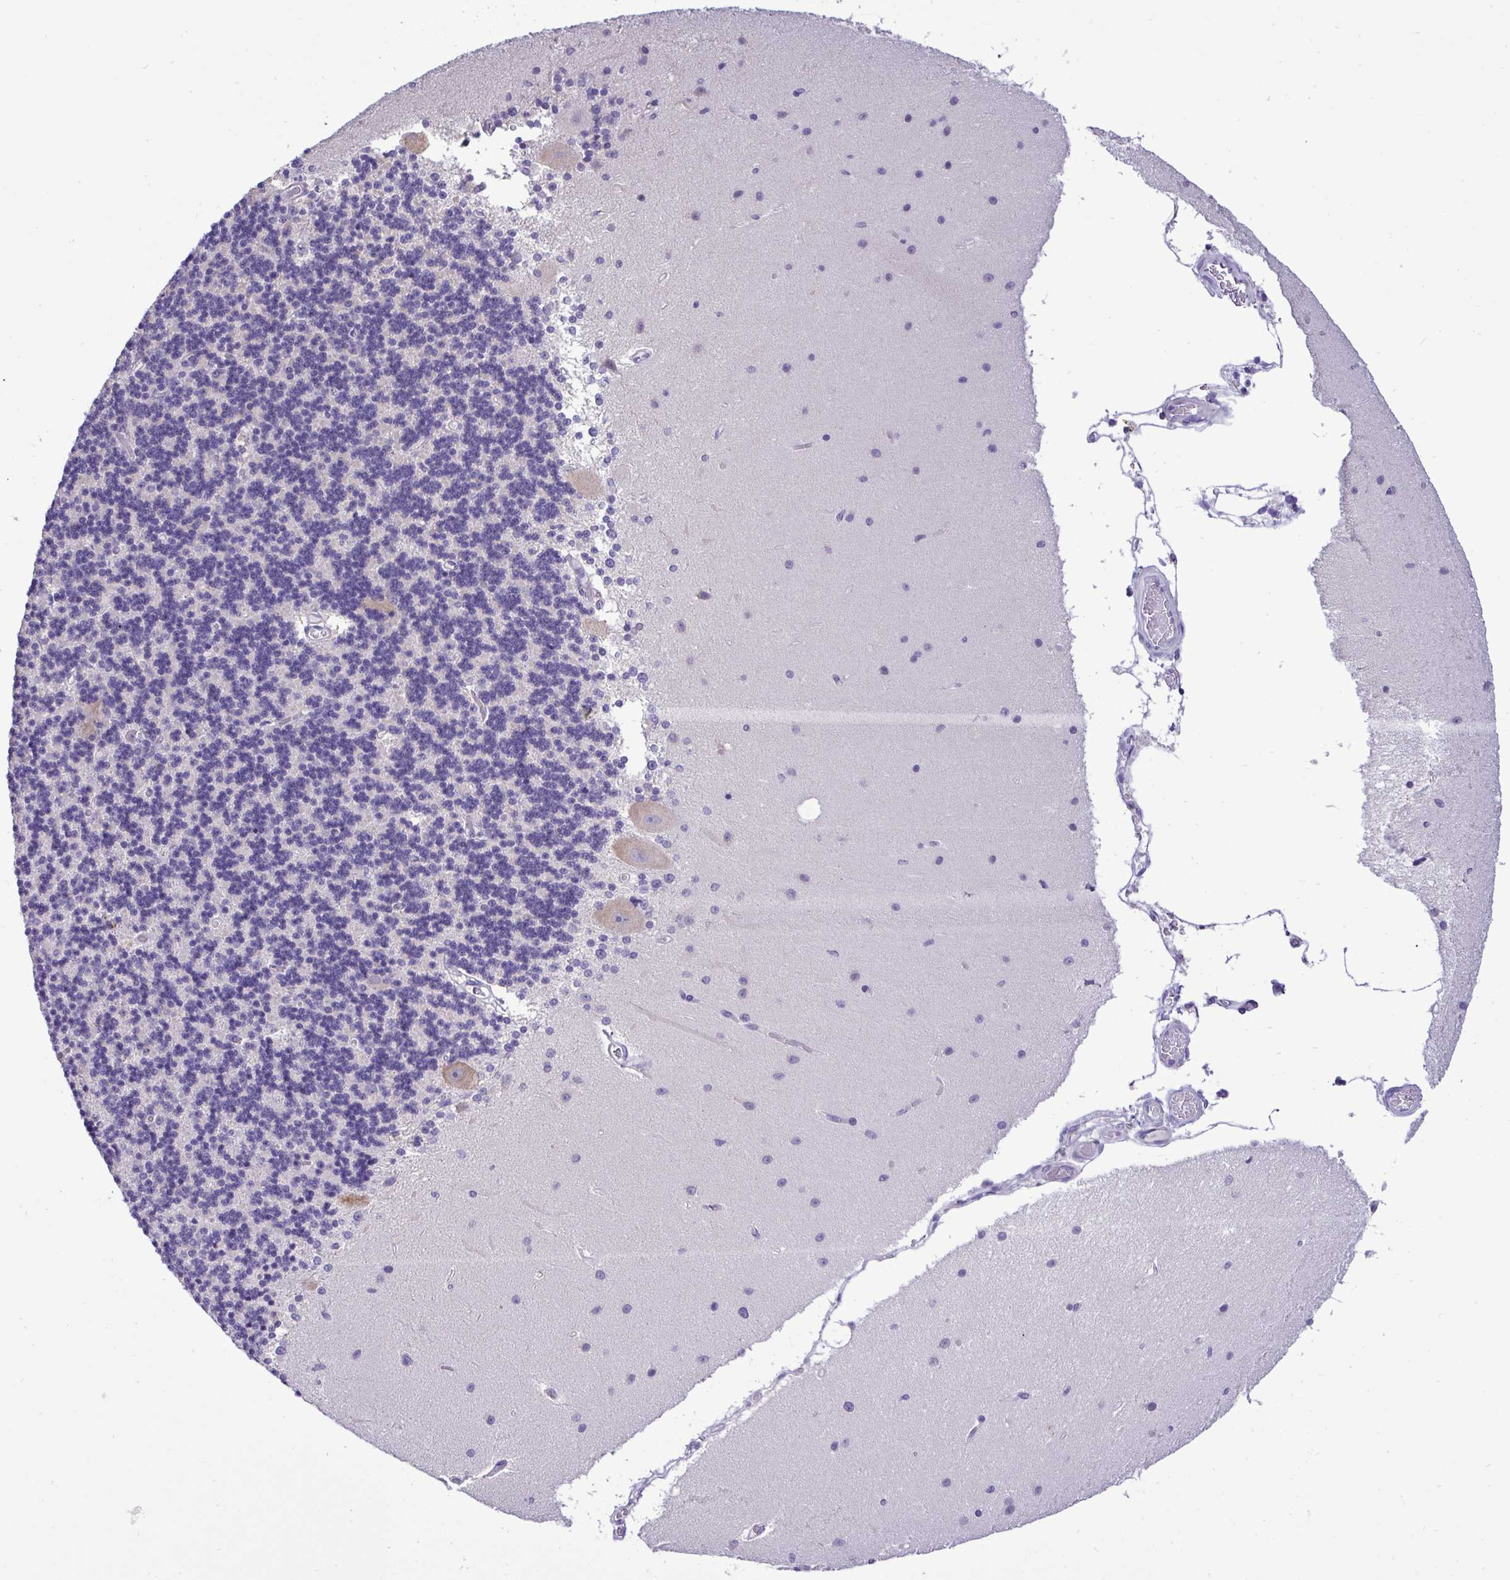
{"staining": {"intensity": "negative", "quantity": "none", "location": "none"}, "tissue": "cerebellum", "cell_type": "Cells in granular layer", "image_type": "normal", "snomed": [{"axis": "morphology", "description": "Normal tissue, NOS"}, {"axis": "topography", "description": "Cerebellum"}], "caption": "IHC image of unremarkable cerebellum: human cerebellum stained with DAB (3,3'-diaminobenzidine) exhibits no significant protein expression in cells in granular layer. Nuclei are stained in blue.", "gene": "ST8SIA2", "patient": {"sex": "female", "age": 54}}